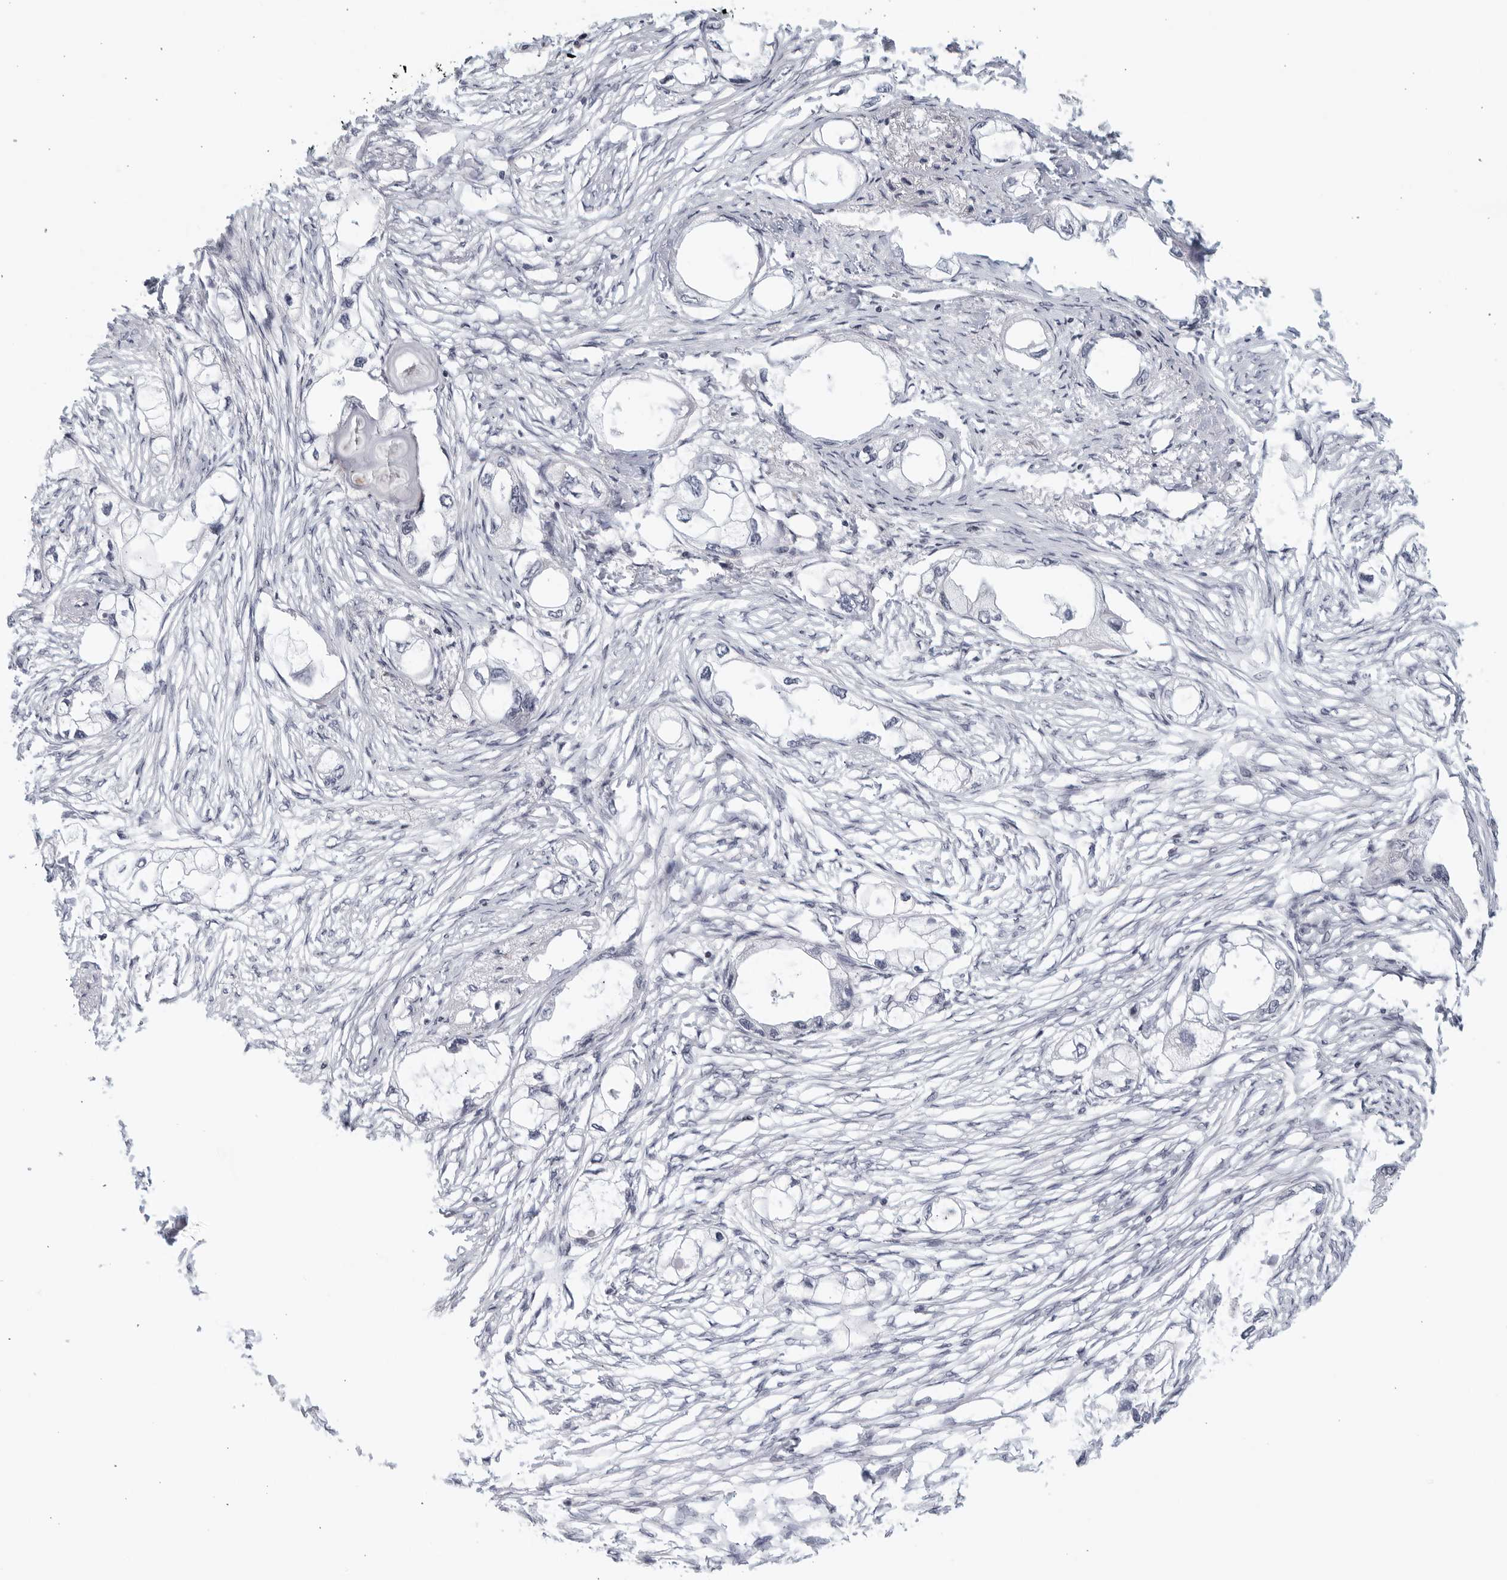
{"staining": {"intensity": "negative", "quantity": "none", "location": "none"}, "tissue": "endometrial cancer", "cell_type": "Tumor cells", "image_type": "cancer", "snomed": [{"axis": "morphology", "description": "Adenocarcinoma, NOS"}, {"axis": "morphology", "description": "Adenocarcinoma, metastatic, NOS"}, {"axis": "topography", "description": "Adipose tissue"}, {"axis": "topography", "description": "Endometrium"}], "caption": "There is no significant positivity in tumor cells of metastatic adenocarcinoma (endometrial). The staining was performed using DAB (3,3'-diaminobenzidine) to visualize the protein expression in brown, while the nuclei were stained in blue with hematoxylin (Magnification: 20x).", "gene": "RAB11FIP3", "patient": {"sex": "female", "age": 67}}